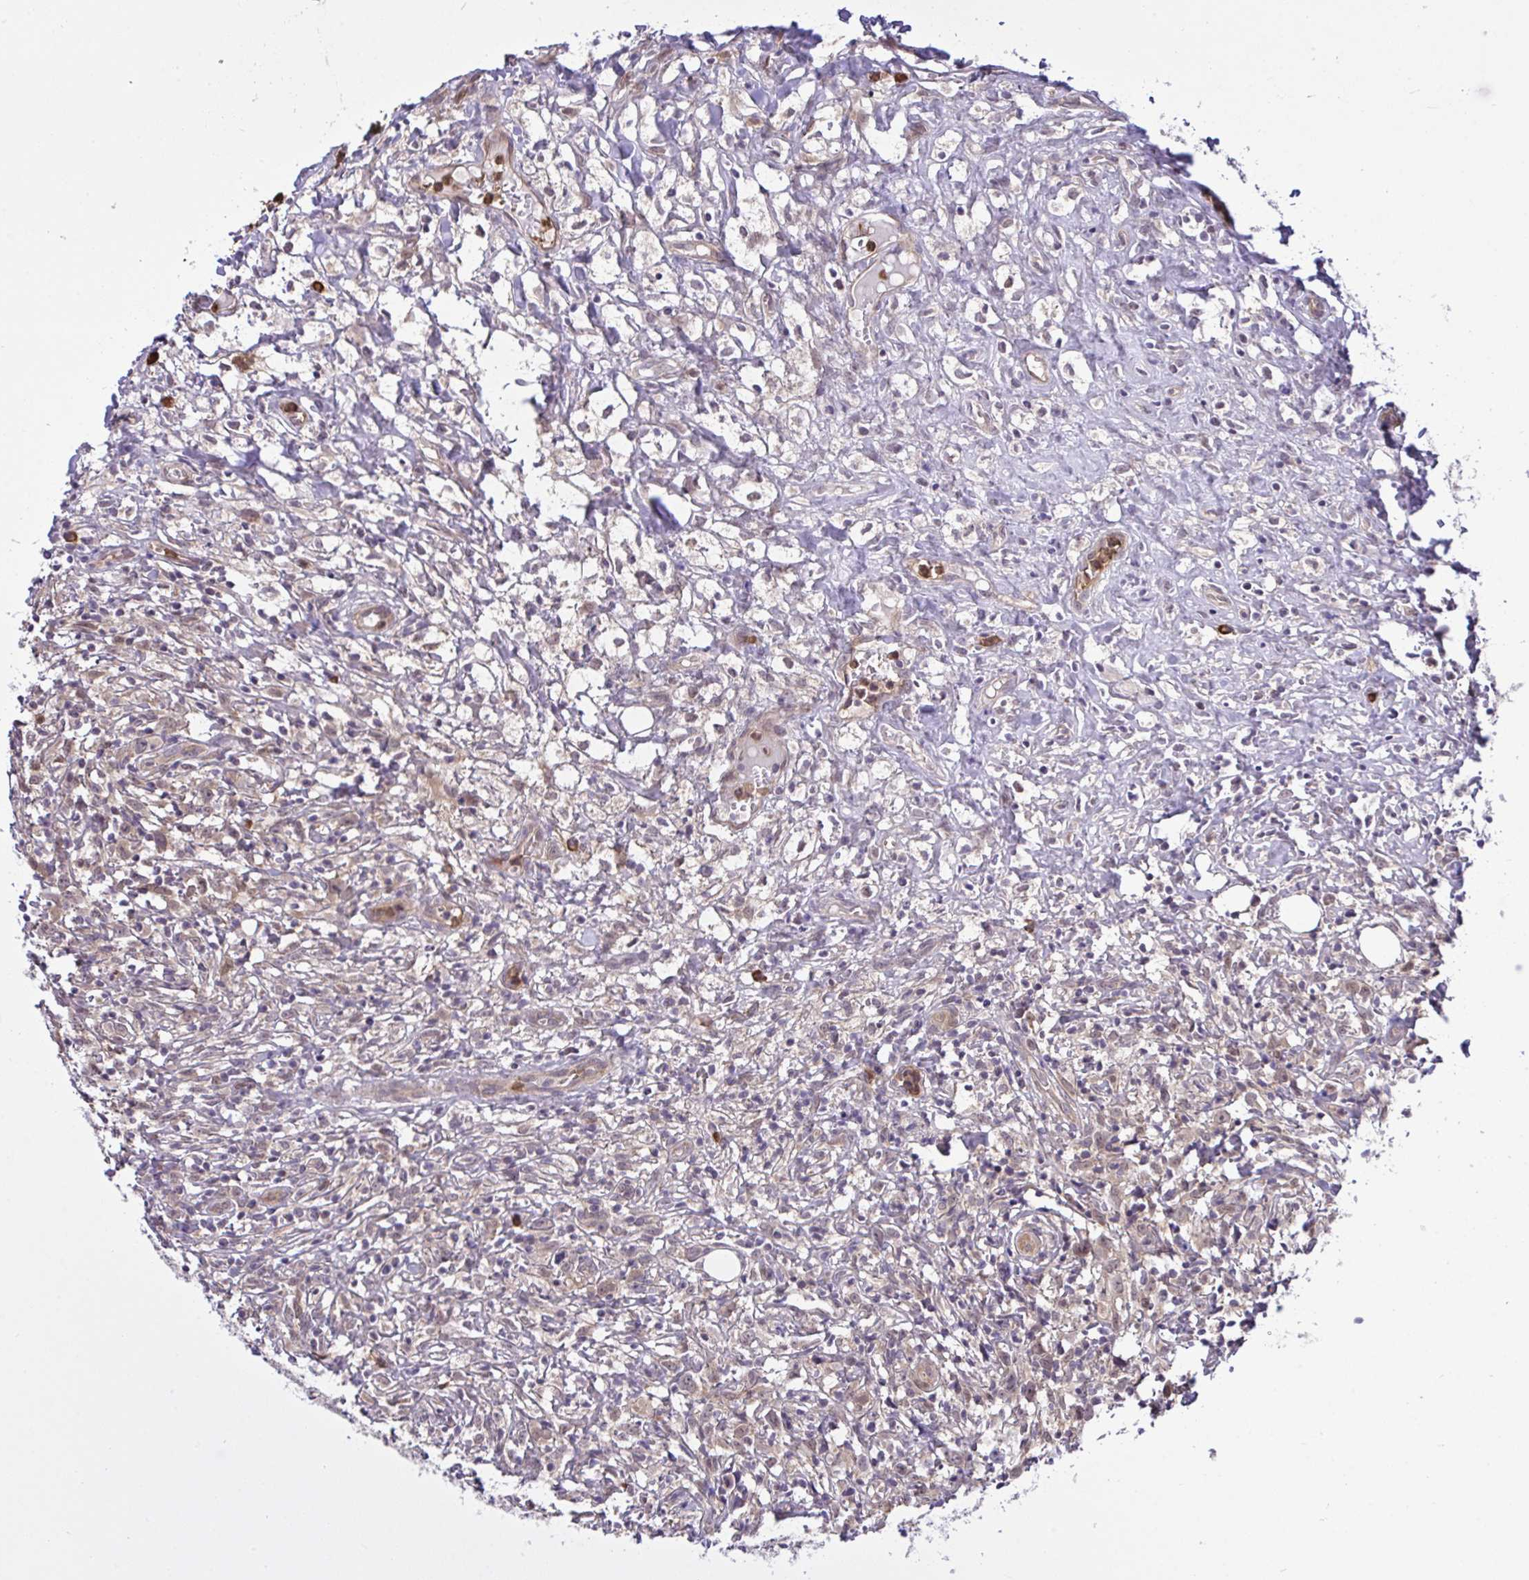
{"staining": {"intensity": "moderate", "quantity": ">75%", "location": "cytoplasmic/membranous"}, "tissue": "lymphoma", "cell_type": "Tumor cells", "image_type": "cancer", "snomed": [{"axis": "morphology", "description": "Hodgkin's disease, NOS"}, {"axis": "topography", "description": "No Tissue"}], "caption": "Approximately >75% of tumor cells in human lymphoma exhibit moderate cytoplasmic/membranous protein positivity as visualized by brown immunohistochemical staining.", "gene": "CMPK1", "patient": {"sex": "female", "age": 21}}